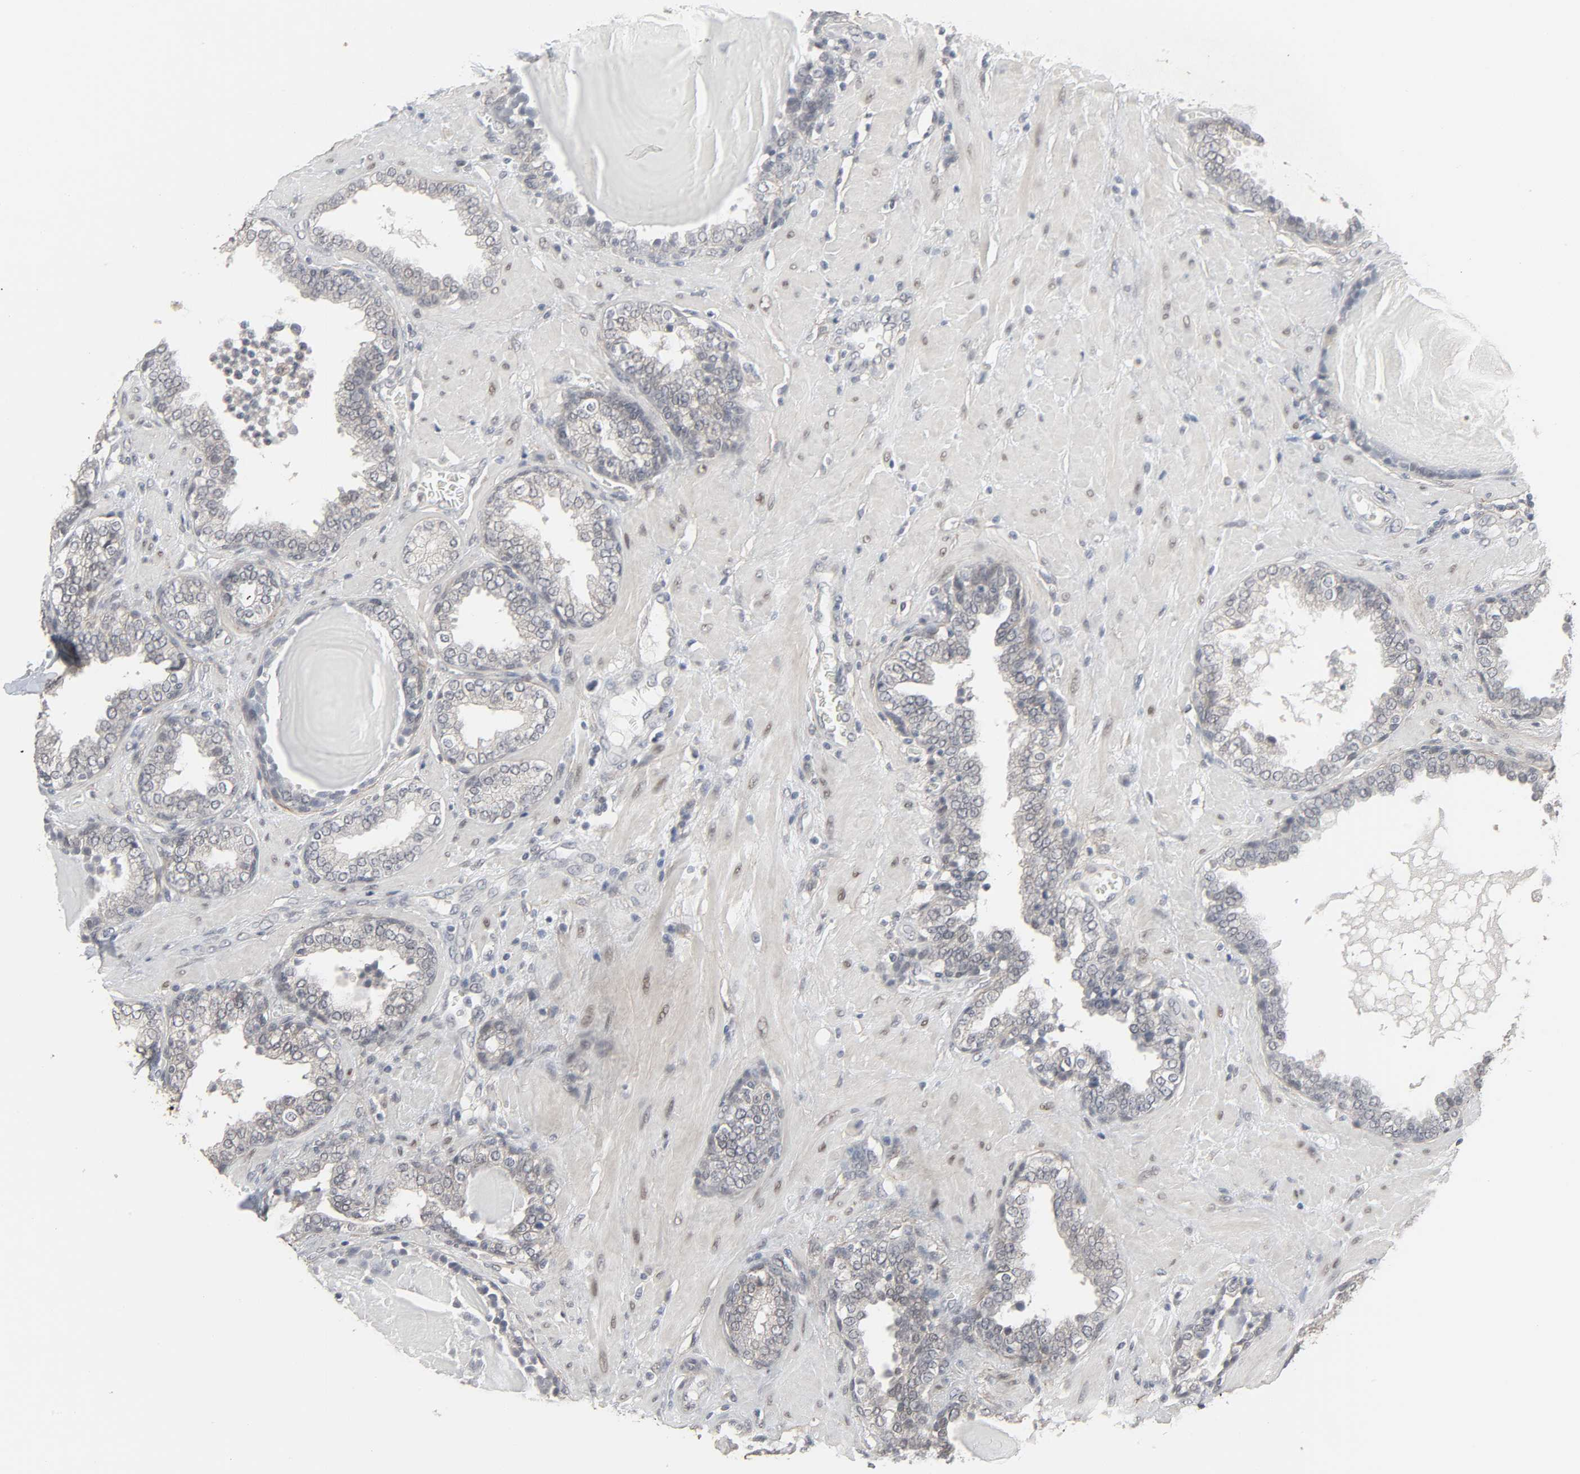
{"staining": {"intensity": "negative", "quantity": "none", "location": "none"}, "tissue": "prostate", "cell_type": "Glandular cells", "image_type": "normal", "snomed": [{"axis": "morphology", "description": "Normal tissue, NOS"}, {"axis": "topography", "description": "Prostate"}], "caption": "A high-resolution micrograph shows immunohistochemistry staining of benign prostate, which exhibits no significant positivity in glandular cells.", "gene": "ZNF222", "patient": {"sex": "male", "age": 51}}